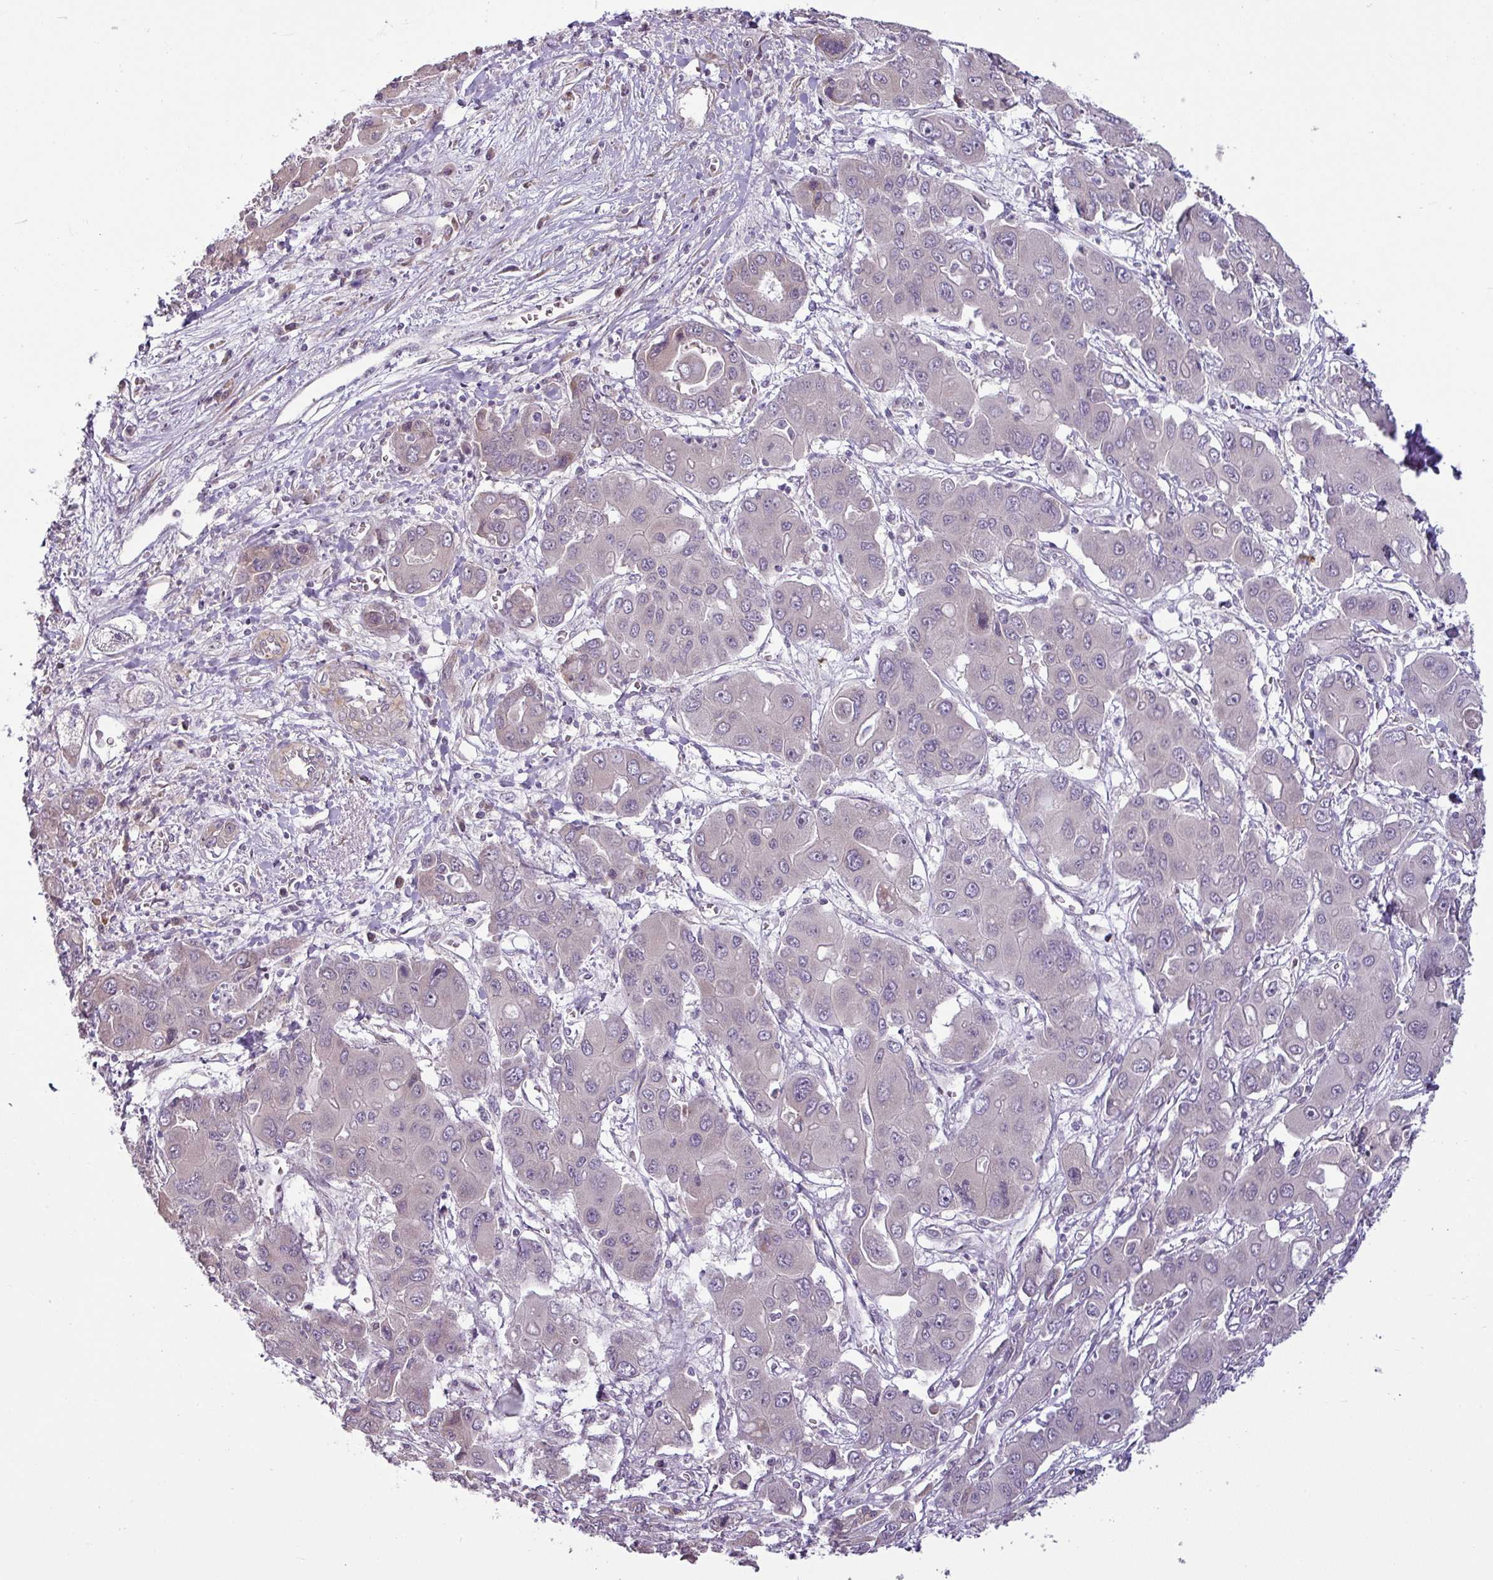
{"staining": {"intensity": "negative", "quantity": "none", "location": "none"}, "tissue": "liver cancer", "cell_type": "Tumor cells", "image_type": "cancer", "snomed": [{"axis": "morphology", "description": "Cholangiocarcinoma"}, {"axis": "topography", "description": "Liver"}], "caption": "Cholangiocarcinoma (liver) was stained to show a protein in brown. There is no significant expression in tumor cells.", "gene": "OR52D1", "patient": {"sex": "male", "age": 67}}